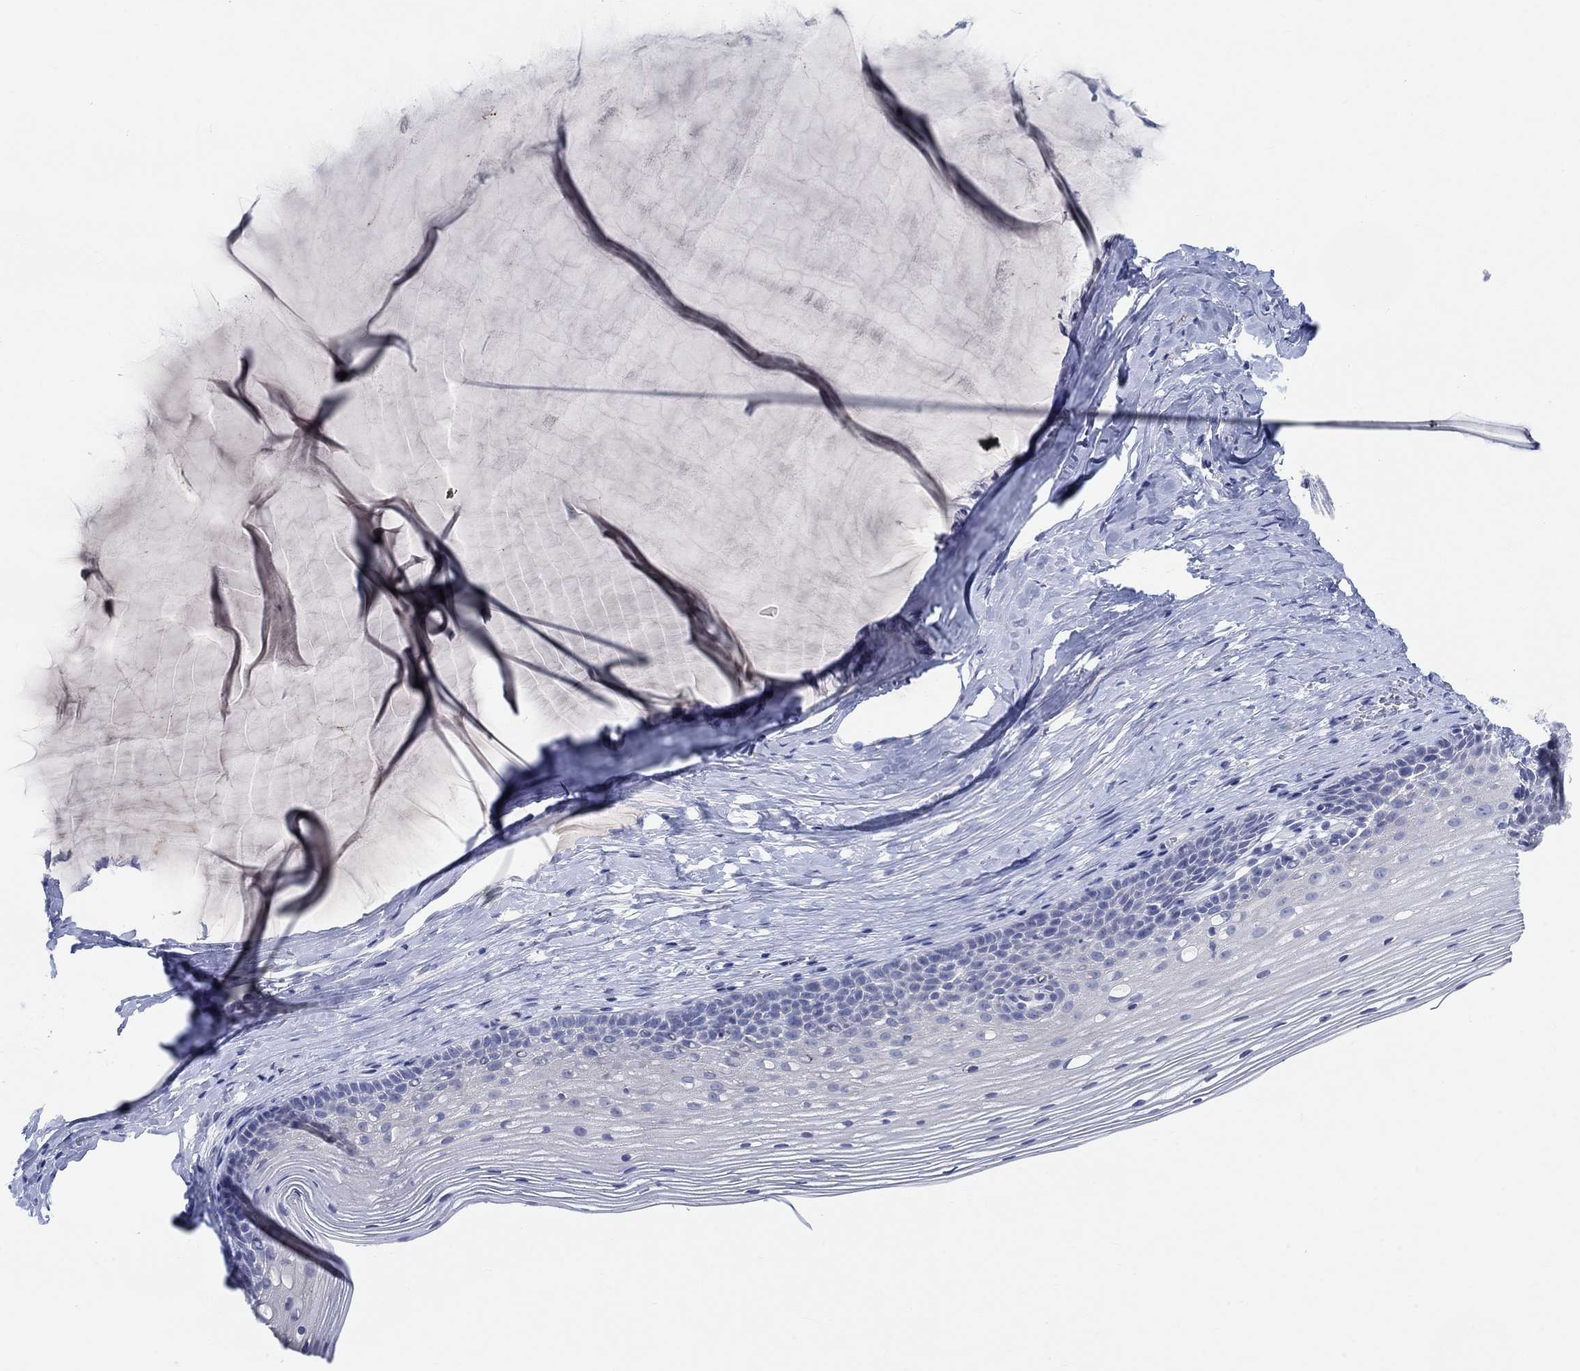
{"staining": {"intensity": "negative", "quantity": "none", "location": "none"}, "tissue": "cervix", "cell_type": "Glandular cells", "image_type": "normal", "snomed": [{"axis": "morphology", "description": "Normal tissue, NOS"}, {"axis": "topography", "description": "Cervix"}], "caption": "Human cervix stained for a protein using immunohistochemistry (IHC) displays no staining in glandular cells.", "gene": "NAV3", "patient": {"sex": "female", "age": 40}}